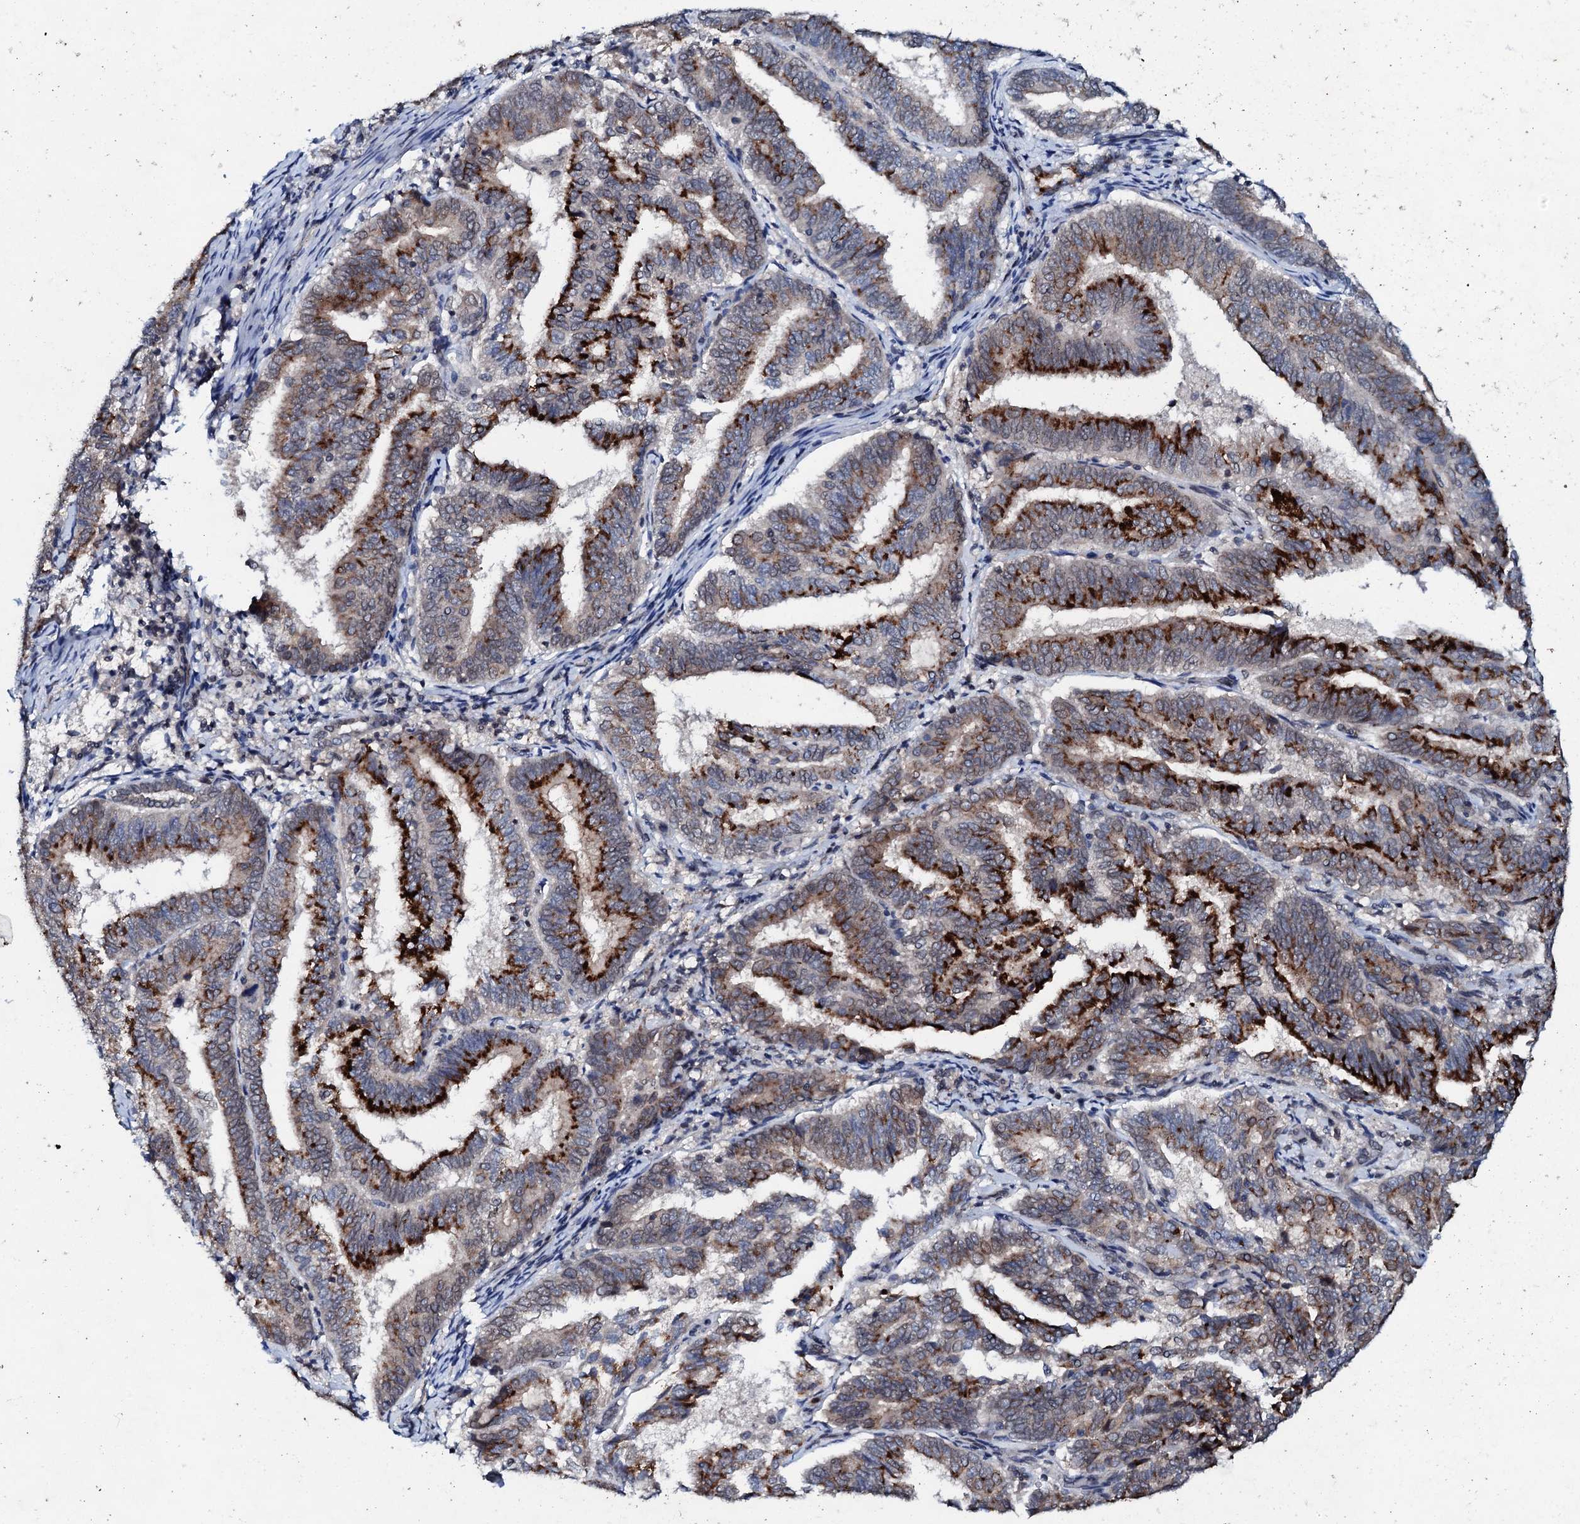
{"staining": {"intensity": "strong", "quantity": "25%-75%", "location": "cytoplasmic/membranous"}, "tissue": "endometrial cancer", "cell_type": "Tumor cells", "image_type": "cancer", "snomed": [{"axis": "morphology", "description": "Adenocarcinoma, NOS"}, {"axis": "topography", "description": "Endometrium"}], "caption": "High-power microscopy captured an immunohistochemistry micrograph of endometrial cancer (adenocarcinoma), revealing strong cytoplasmic/membranous staining in about 25%-75% of tumor cells. (DAB IHC with brightfield microscopy, high magnification).", "gene": "SNTA1", "patient": {"sex": "female", "age": 80}}